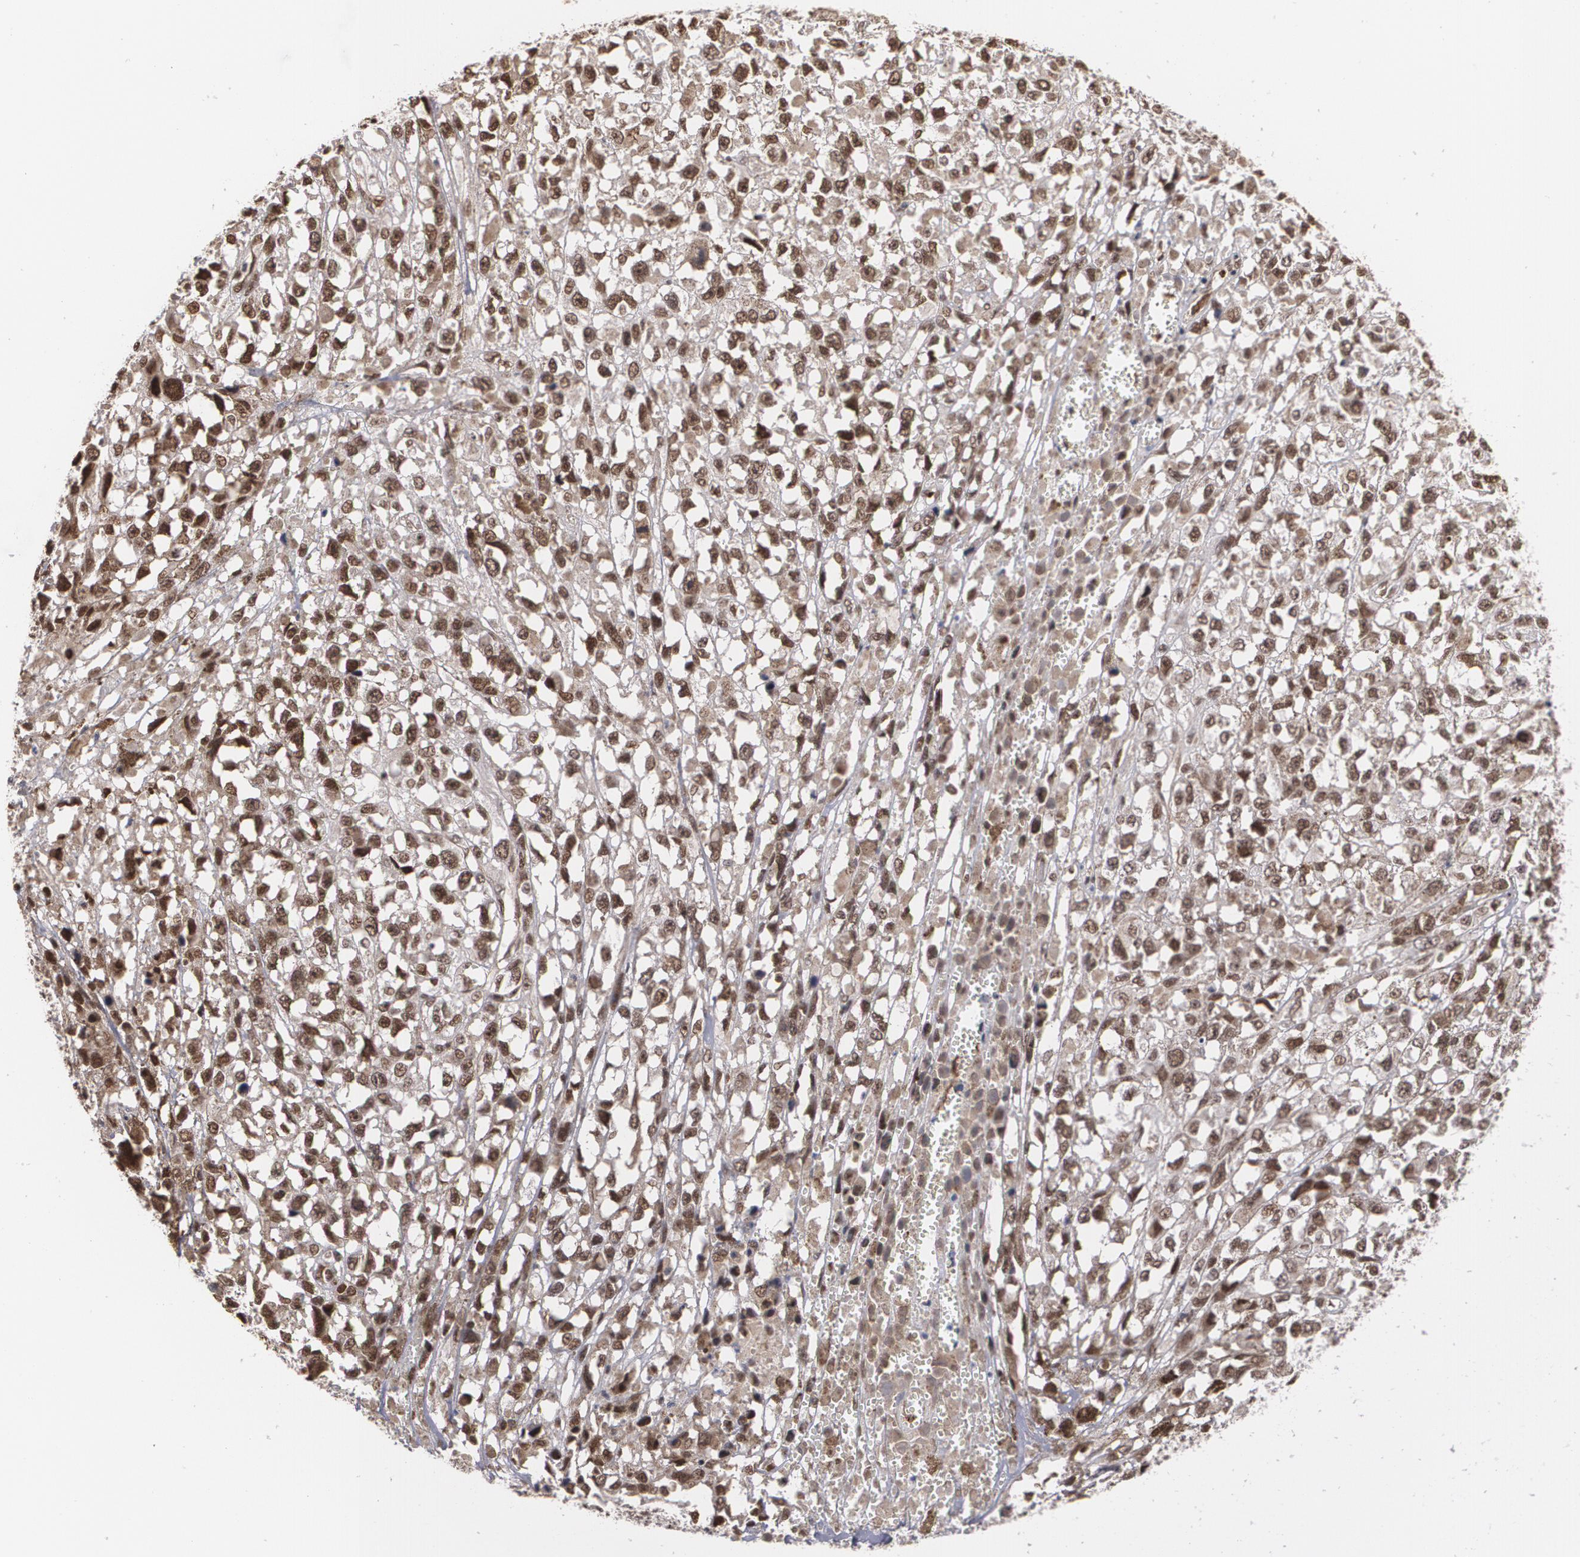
{"staining": {"intensity": "strong", "quantity": ">75%", "location": "cytoplasmic/membranous,nuclear"}, "tissue": "melanoma", "cell_type": "Tumor cells", "image_type": "cancer", "snomed": [{"axis": "morphology", "description": "Malignant melanoma, Metastatic site"}, {"axis": "topography", "description": "Lymph node"}], "caption": "High-magnification brightfield microscopy of malignant melanoma (metastatic site) stained with DAB (3,3'-diaminobenzidine) (brown) and counterstained with hematoxylin (blue). tumor cells exhibit strong cytoplasmic/membranous and nuclear expression is appreciated in about>75% of cells. The protein of interest is stained brown, and the nuclei are stained in blue (DAB IHC with brightfield microscopy, high magnification).", "gene": "ZNF75A", "patient": {"sex": "male", "age": 59}}